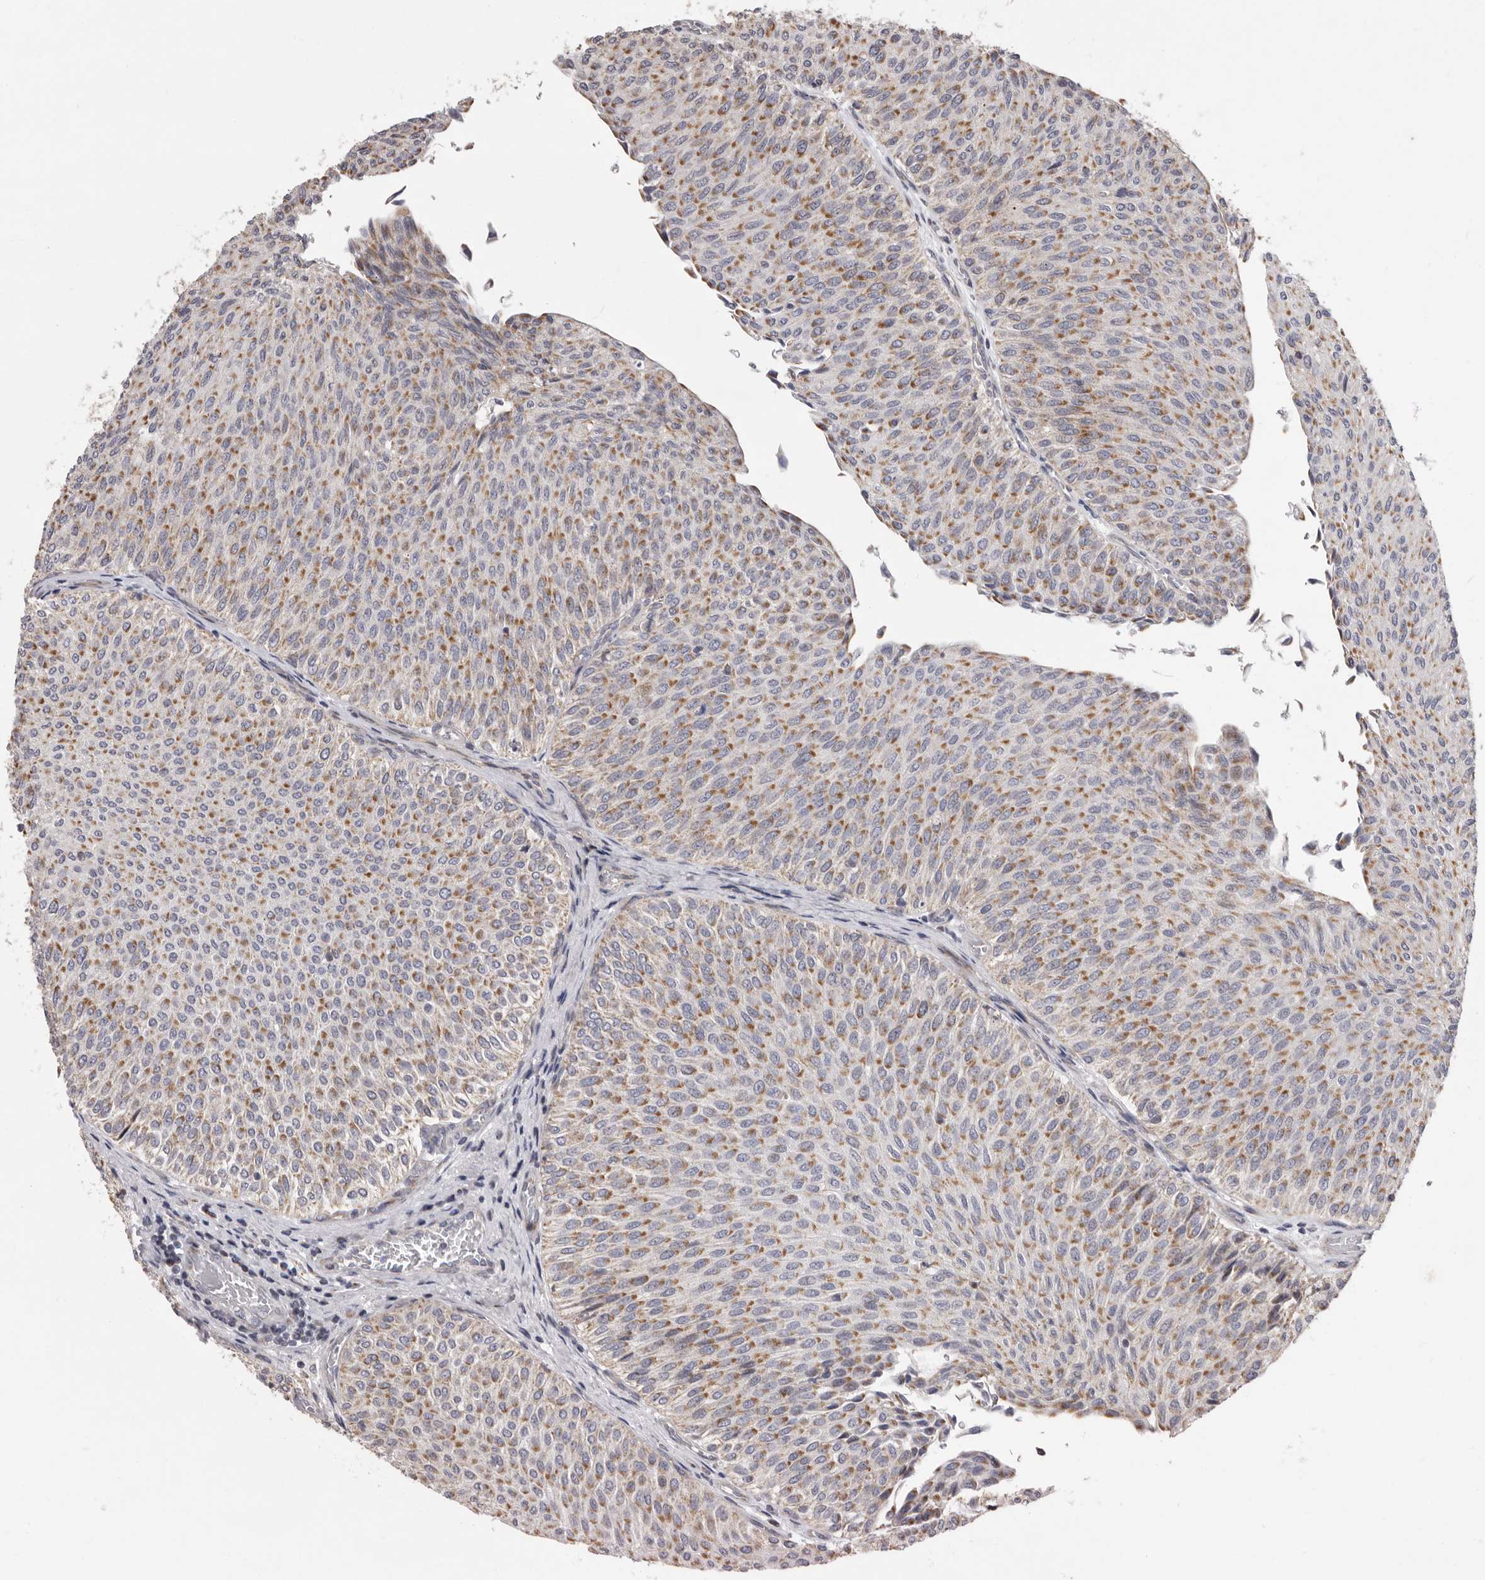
{"staining": {"intensity": "moderate", "quantity": ">75%", "location": "cytoplasmic/membranous"}, "tissue": "urothelial cancer", "cell_type": "Tumor cells", "image_type": "cancer", "snomed": [{"axis": "morphology", "description": "Urothelial carcinoma, Low grade"}, {"axis": "topography", "description": "Urinary bladder"}], "caption": "Immunohistochemistry image of human urothelial cancer stained for a protein (brown), which demonstrates medium levels of moderate cytoplasmic/membranous staining in about >75% of tumor cells.", "gene": "TIMM17B", "patient": {"sex": "male", "age": 78}}